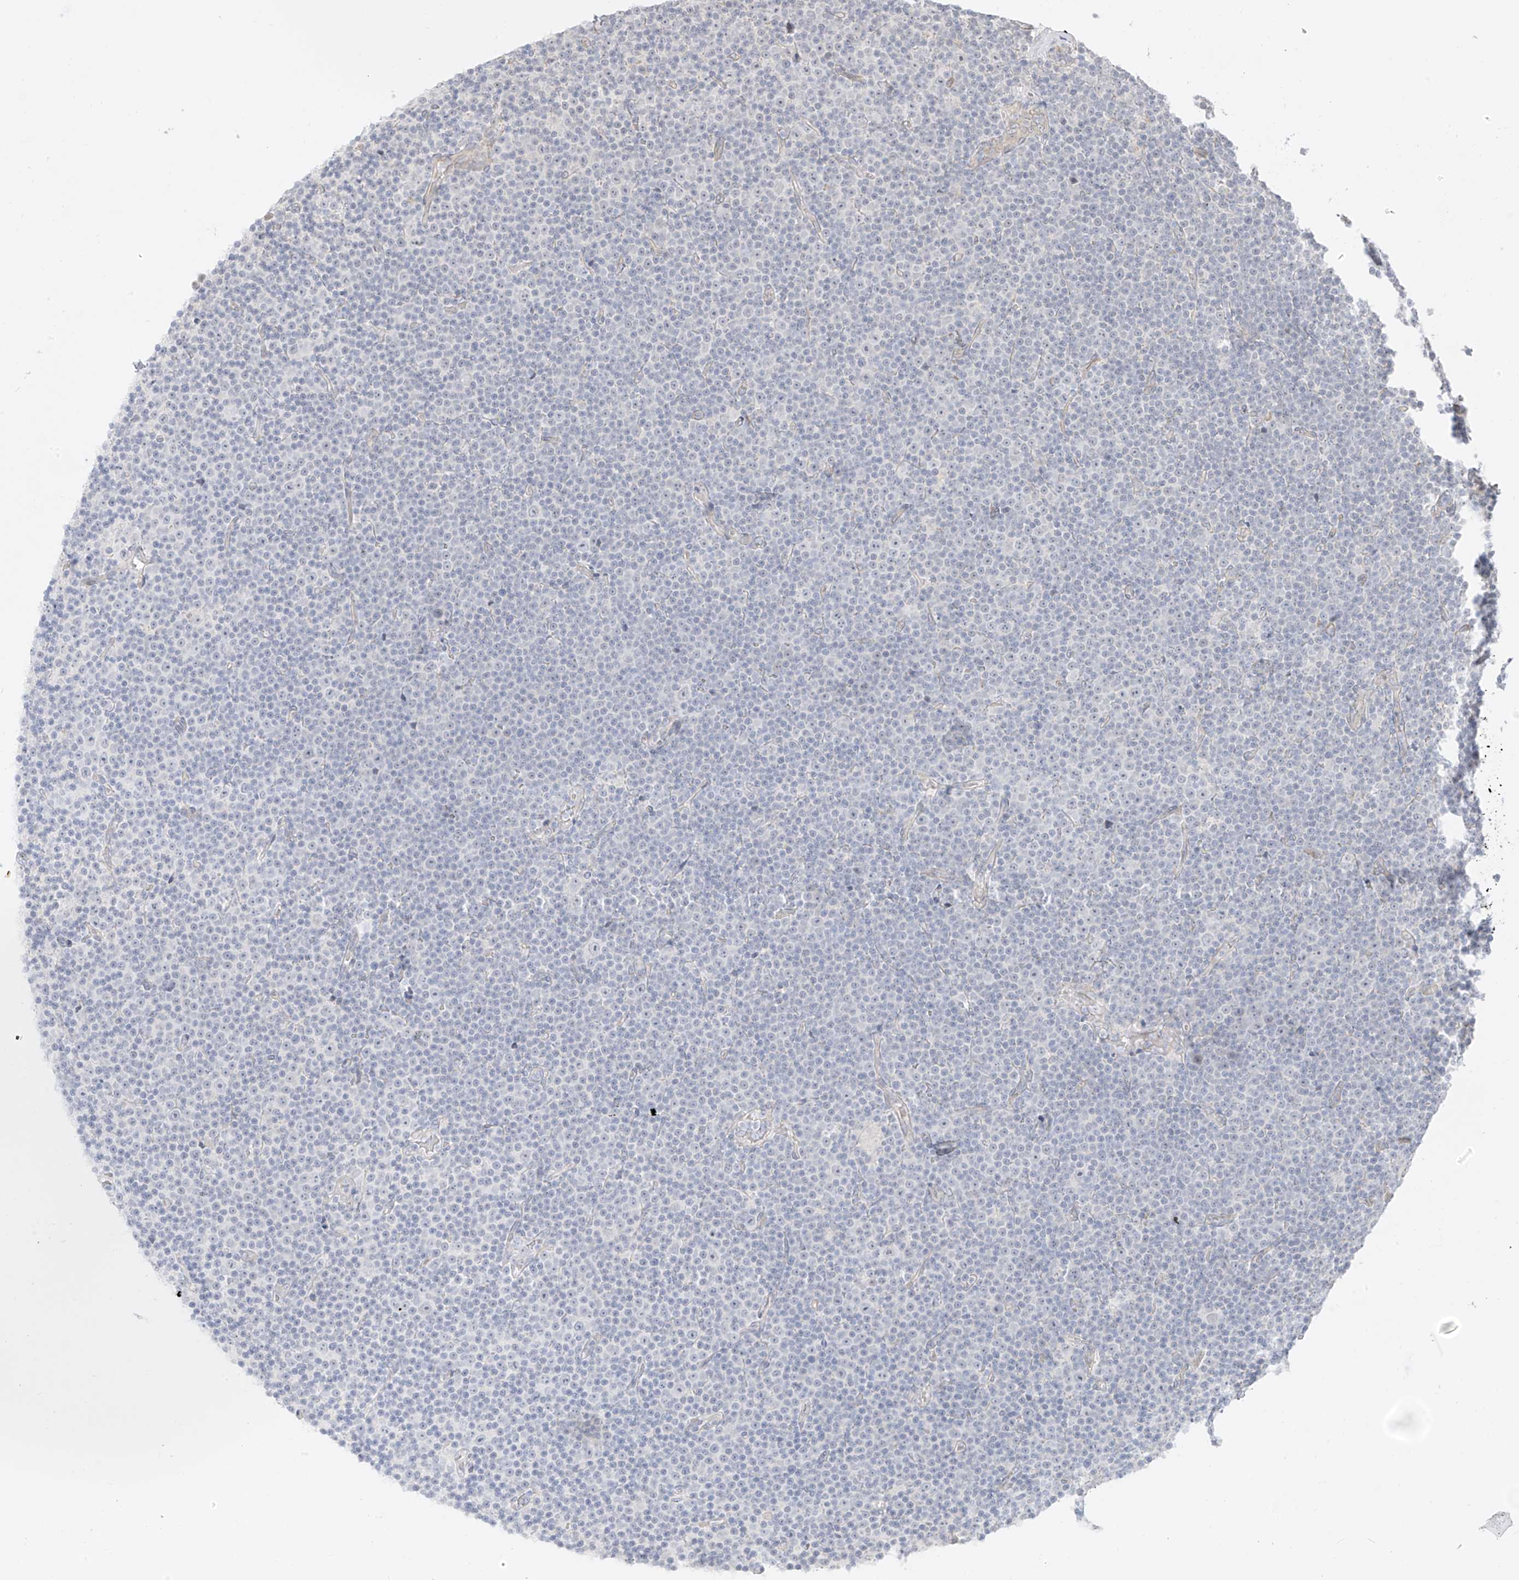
{"staining": {"intensity": "negative", "quantity": "none", "location": "none"}, "tissue": "lymphoma", "cell_type": "Tumor cells", "image_type": "cancer", "snomed": [{"axis": "morphology", "description": "Malignant lymphoma, non-Hodgkin's type, Low grade"}, {"axis": "topography", "description": "Lymph node"}], "caption": "DAB immunohistochemical staining of human malignant lymphoma, non-Hodgkin's type (low-grade) shows no significant staining in tumor cells. Brightfield microscopy of immunohistochemistry (IHC) stained with DAB (3,3'-diaminobenzidine) (brown) and hematoxylin (blue), captured at high magnification.", "gene": "DCDC2", "patient": {"sex": "female", "age": 67}}